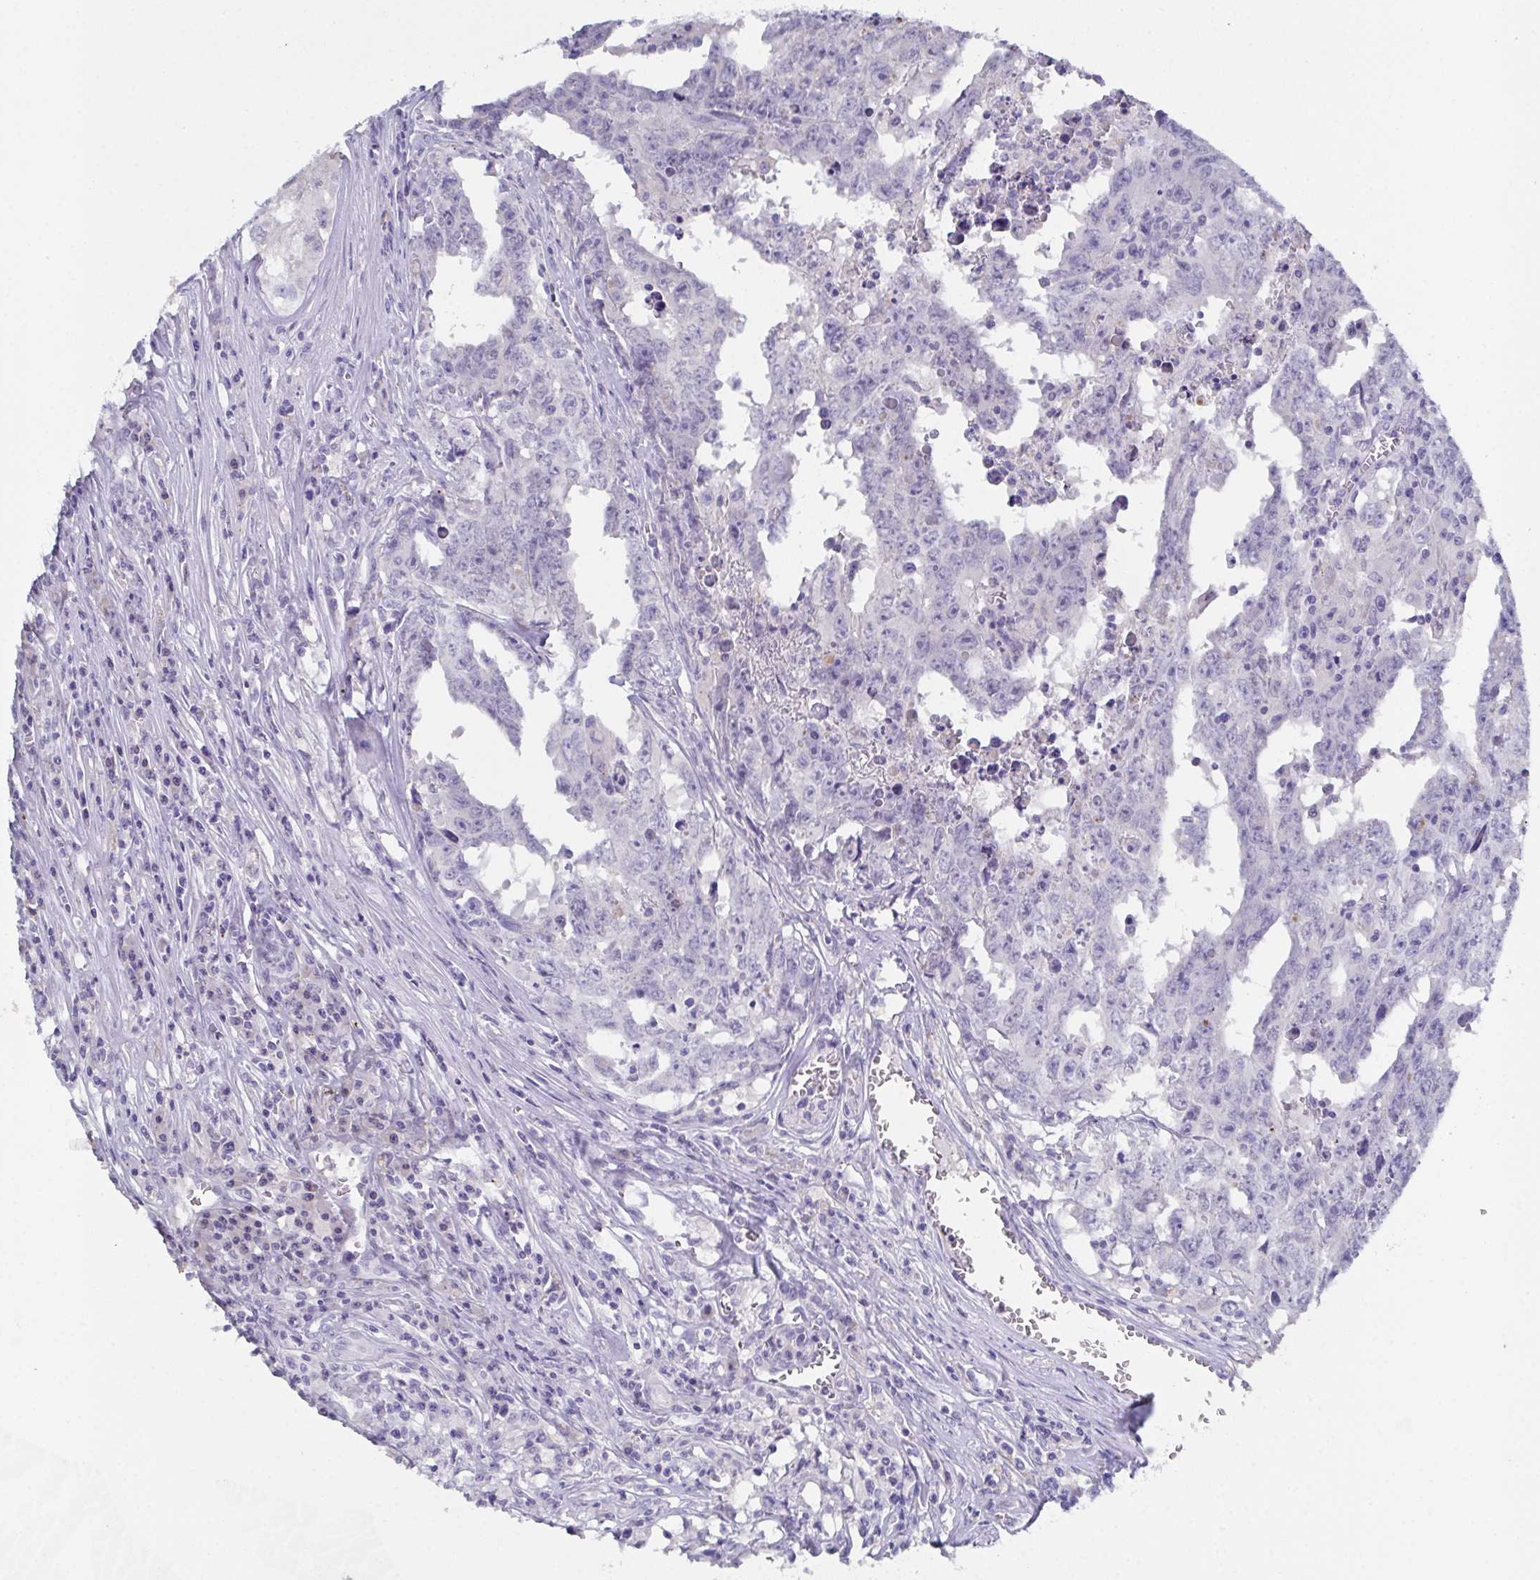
{"staining": {"intensity": "negative", "quantity": "none", "location": "none"}, "tissue": "testis cancer", "cell_type": "Tumor cells", "image_type": "cancer", "snomed": [{"axis": "morphology", "description": "Carcinoma, Embryonal, NOS"}, {"axis": "topography", "description": "Testis"}], "caption": "The immunohistochemistry (IHC) photomicrograph has no significant staining in tumor cells of testis cancer tissue. (DAB (3,3'-diaminobenzidine) IHC, high magnification).", "gene": "SSC4D", "patient": {"sex": "male", "age": 22}}